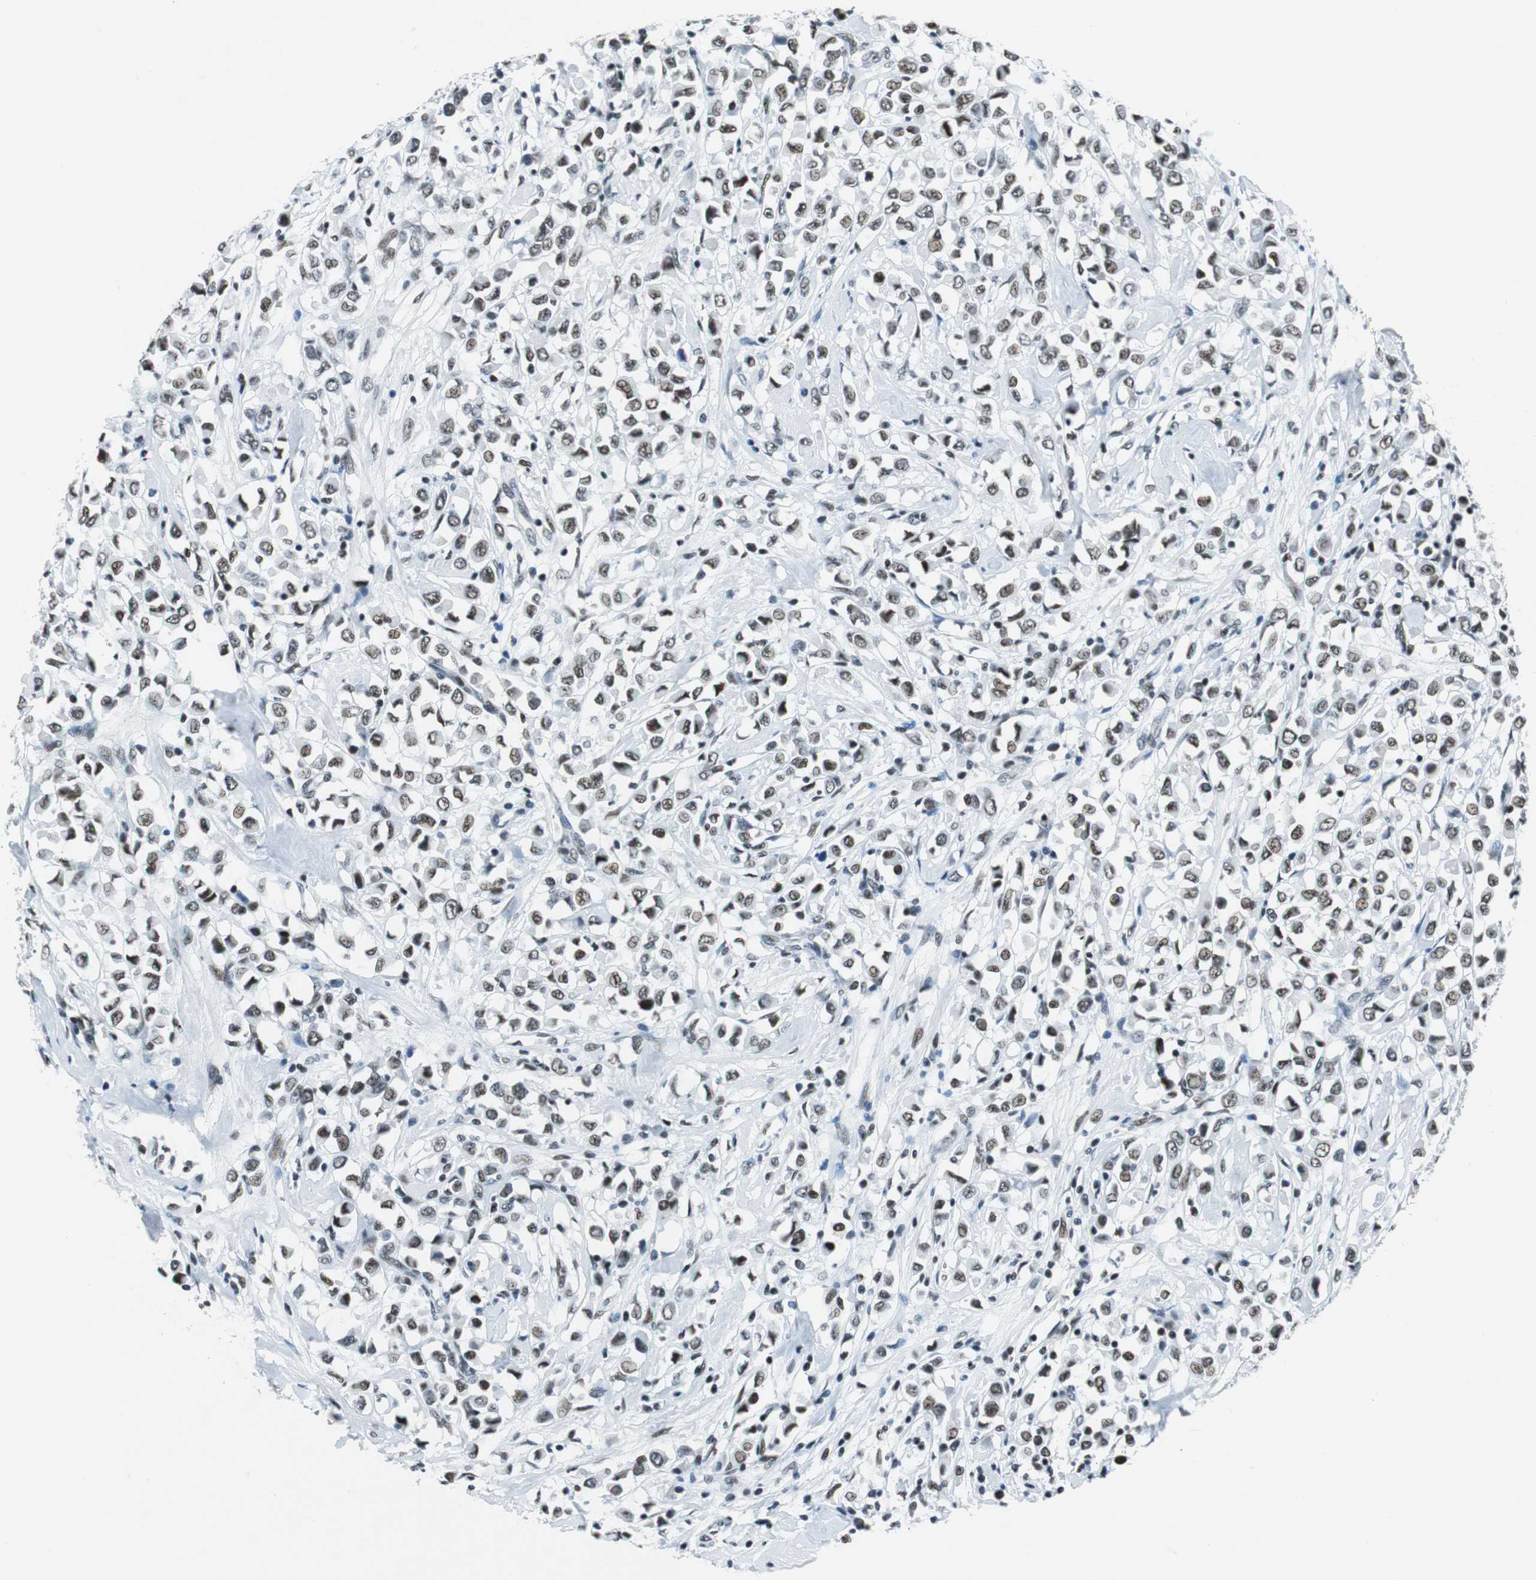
{"staining": {"intensity": "weak", "quantity": "25%-75%", "location": "nuclear"}, "tissue": "breast cancer", "cell_type": "Tumor cells", "image_type": "cancer", "snomed": [{"axis": "morphology", "description": "Duct carcinoma"}, {"axis": "topography", "description": "Breast"}], "caption": "Breast cancer stained with a brown dye demonstrates weak nuclear positive staining in approximately 25%-75% of tumor cells.", "gene": "HDAC3", "patient": {"sex": "female", "age": 61}}